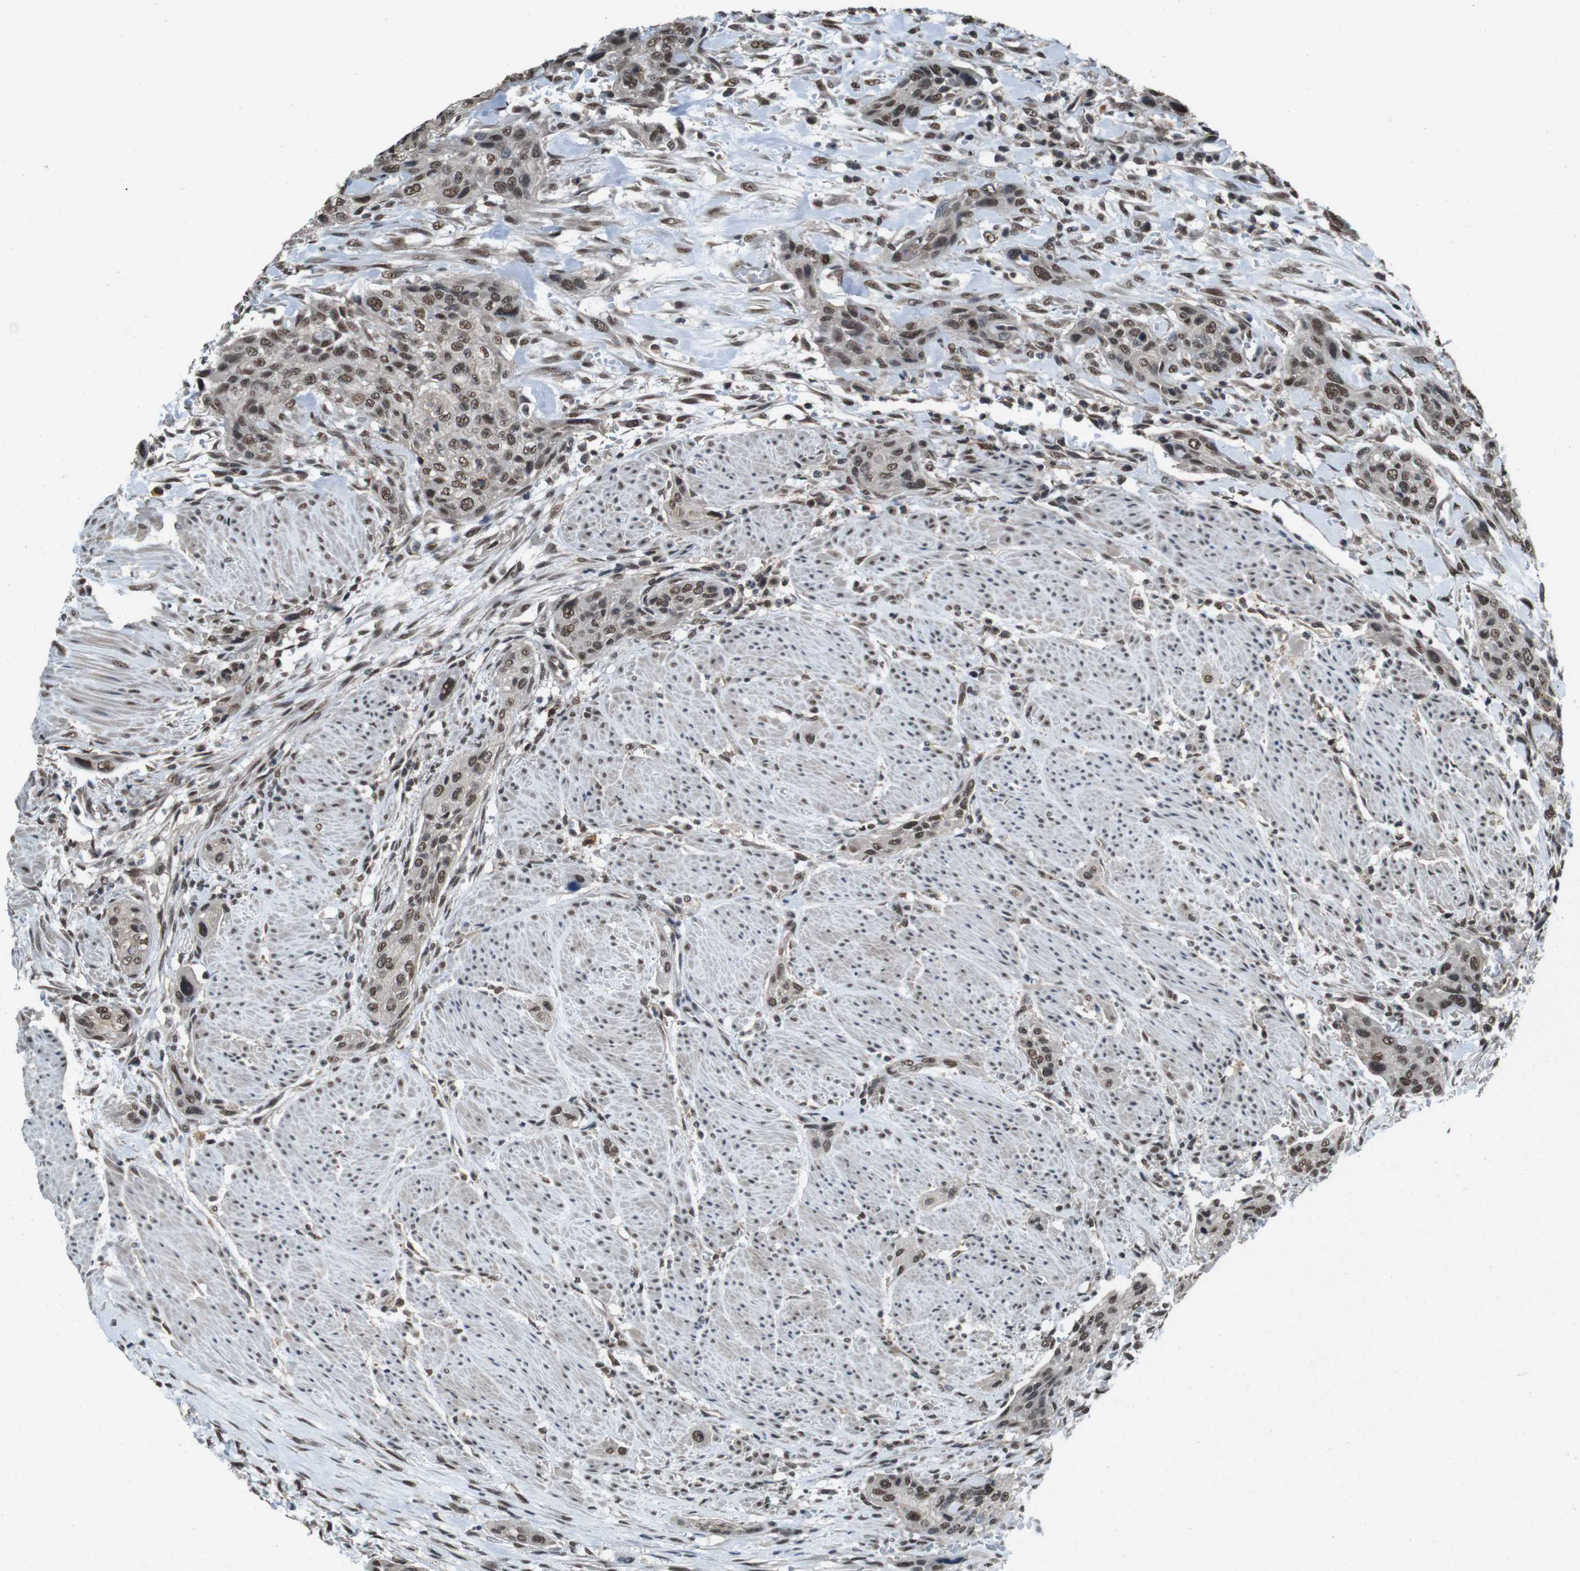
{"staining": {"intensity": "moderate", "quantity": ">75%", "location": "cytoplasmic/membranous,nuclear"}, "tissue": "urothelial cancer", "cell_type": "Tumor cells", "image_type": "cancer", "snomed": [{"axis": "morphology", "description": "Urothelial carcinoma, High grade"}, {"axis": "topography", "description": "Urinary bladder"}], "caption": "Urothelial cancer was stained to show a protein in brown. There is medium levels of moderate cytoplasmic/membranous and nuclear positivity in approximately >75% of tumor cells.", "gene": "NR4A2", "patient": {"sex": "male", "age": 35}}